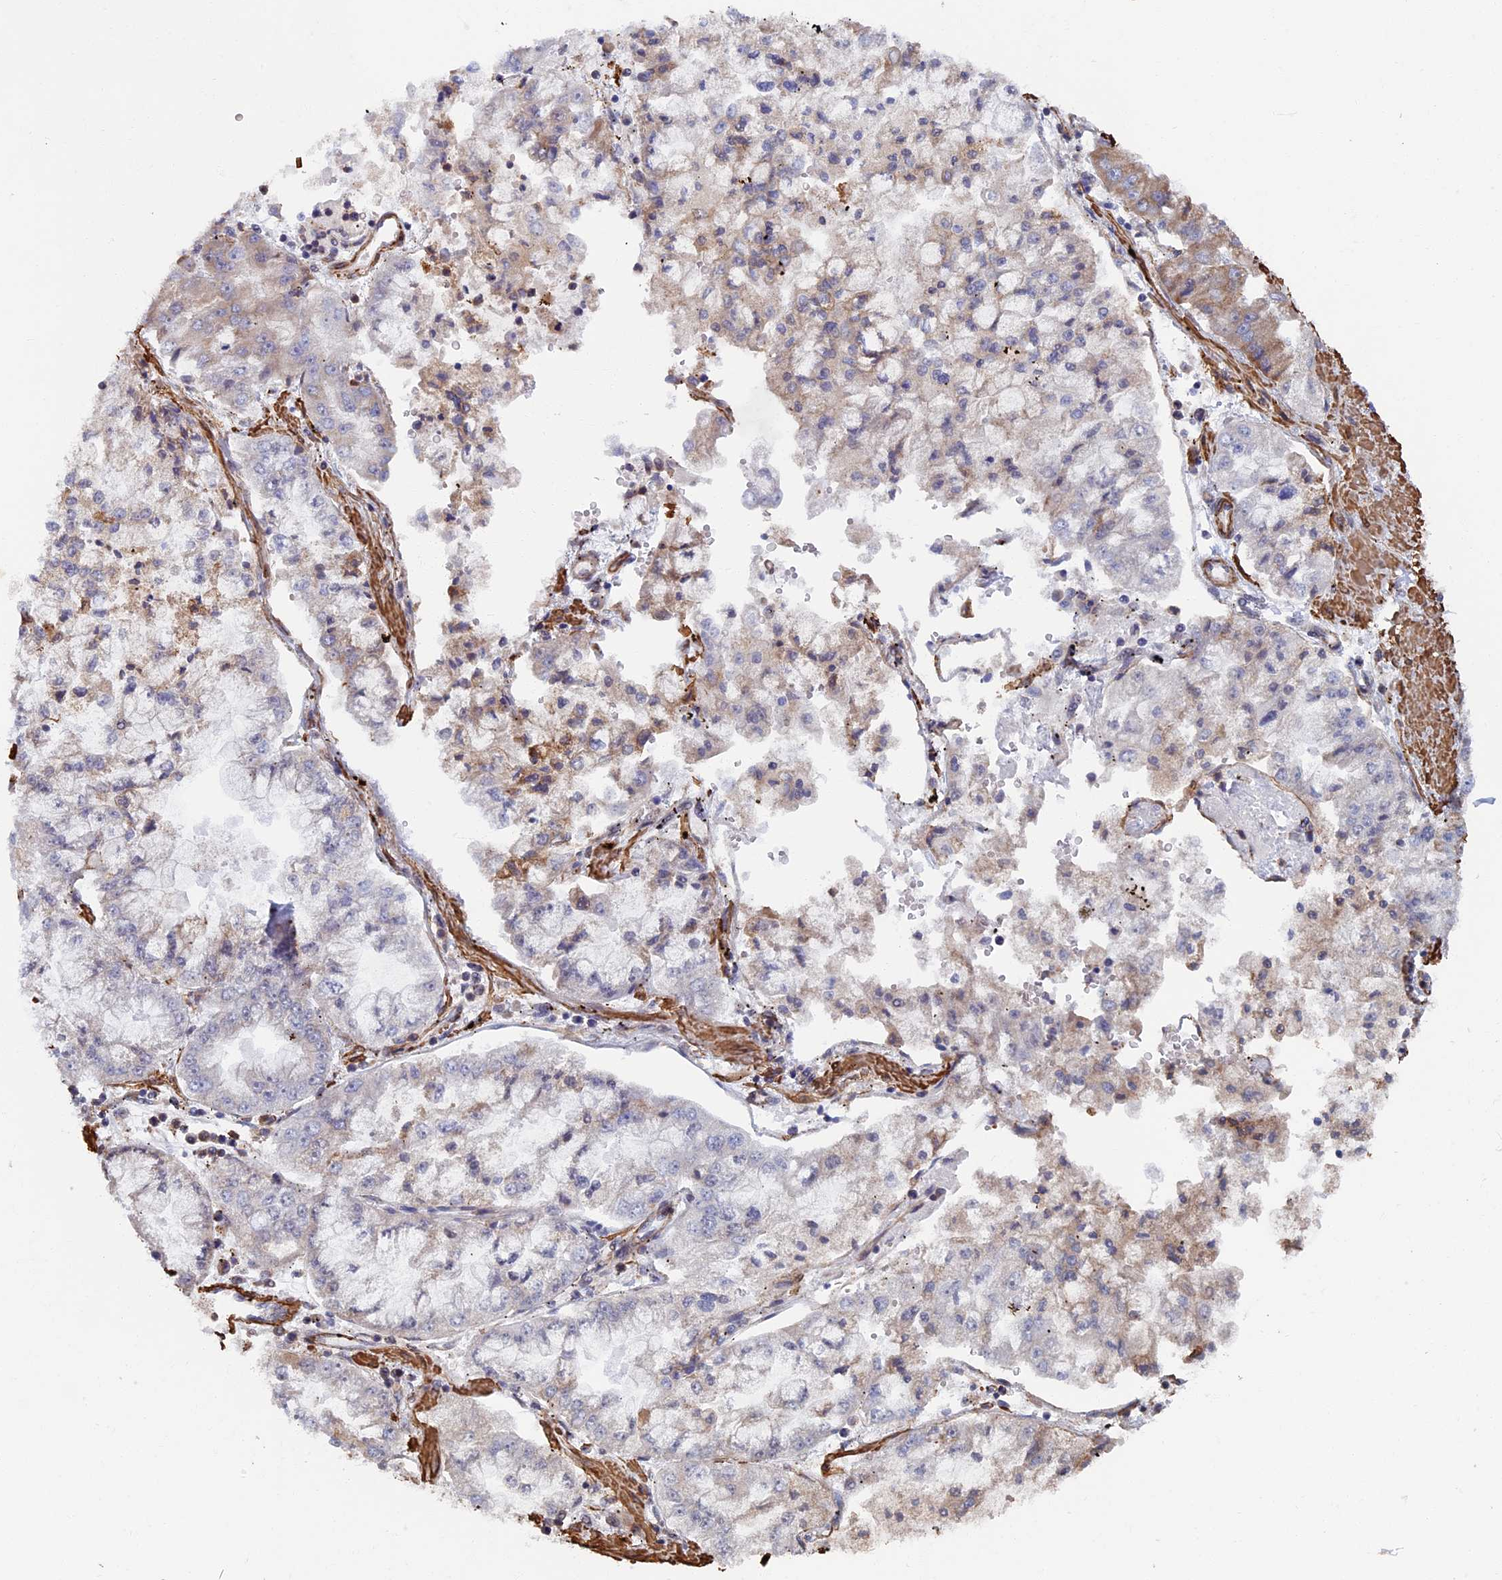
{"staining": {"intensity": "negative", "quantity": "none", "location": "none"}, "tissue": "stomach cancer", "cell_type": "Tumor cells", "image_type": "cancer", "snomed": [{"axis": "morphology", "description": "Adenocarcinoma, NOS"}, {"axis": "topography", "description": "Stomach"}], "caption": "This is an immunohistochemistry histopathology image of stomach adenocarcinoma. There is no expression in tumor cells.", "gene": "CTDP1", "patient": {"sex": "male", "age": 76}}